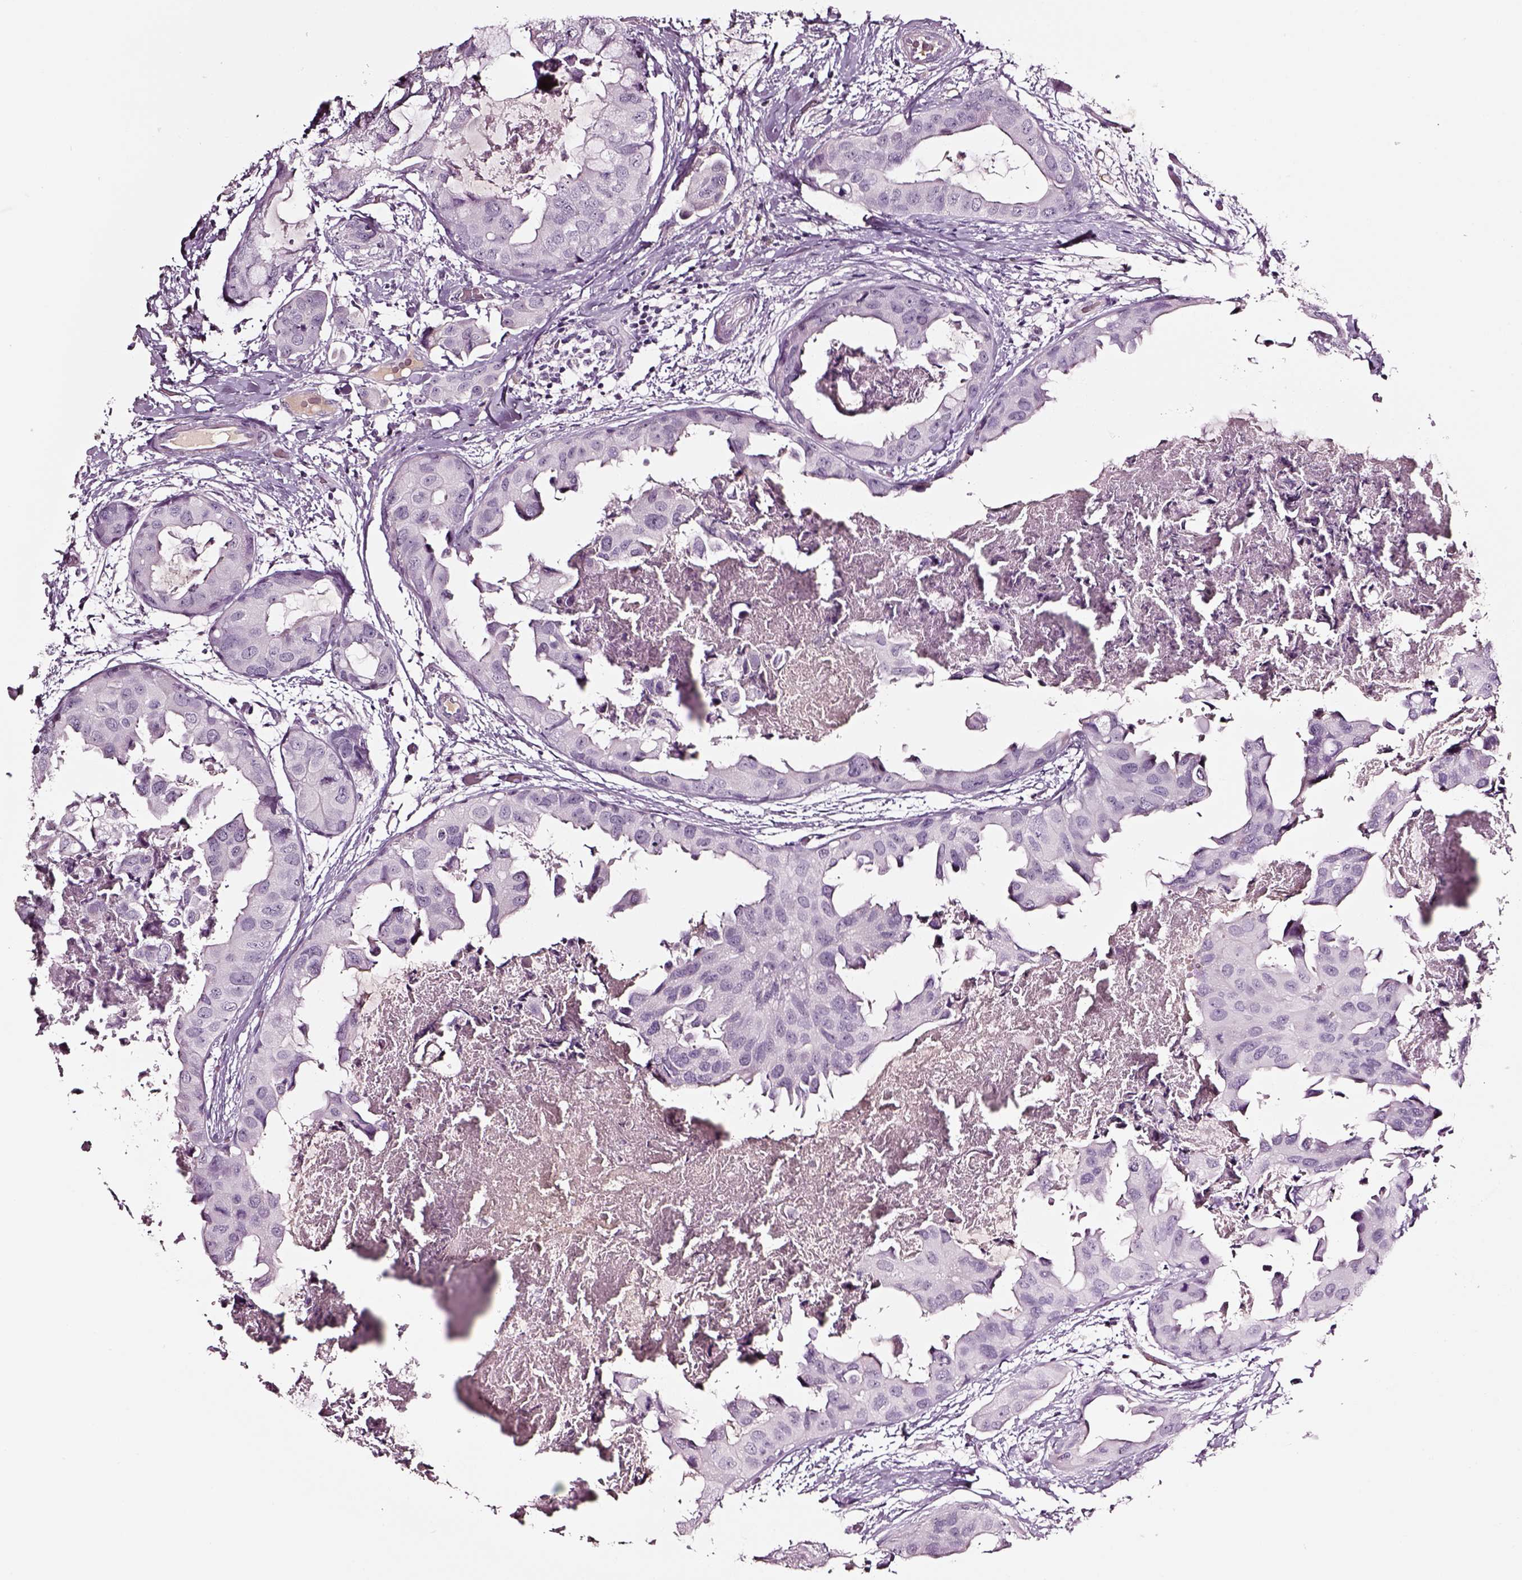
{"staining": {"intensity": "negative", "quantity": "none", "location": "none"}, "tissue": "breast cancer", "cell_type": "Tumor cells", "image_type": "cancer", "snomed": [{"axis": "morphology", "description": "Normal tissue, NOS"}, {"axis": "morphology", "description": "Duct carcinoma"}, {"axis": "topography", "description": "Breast"}], "caption": "IHC photomicrograph of neoplastic tissue: human breast infiltrating ductal carcinoma stained with DAB displays no significant protein positivity in tumor cells.", "gene": "SMIM17", "patient": {"sex": "female", "age": 40}}